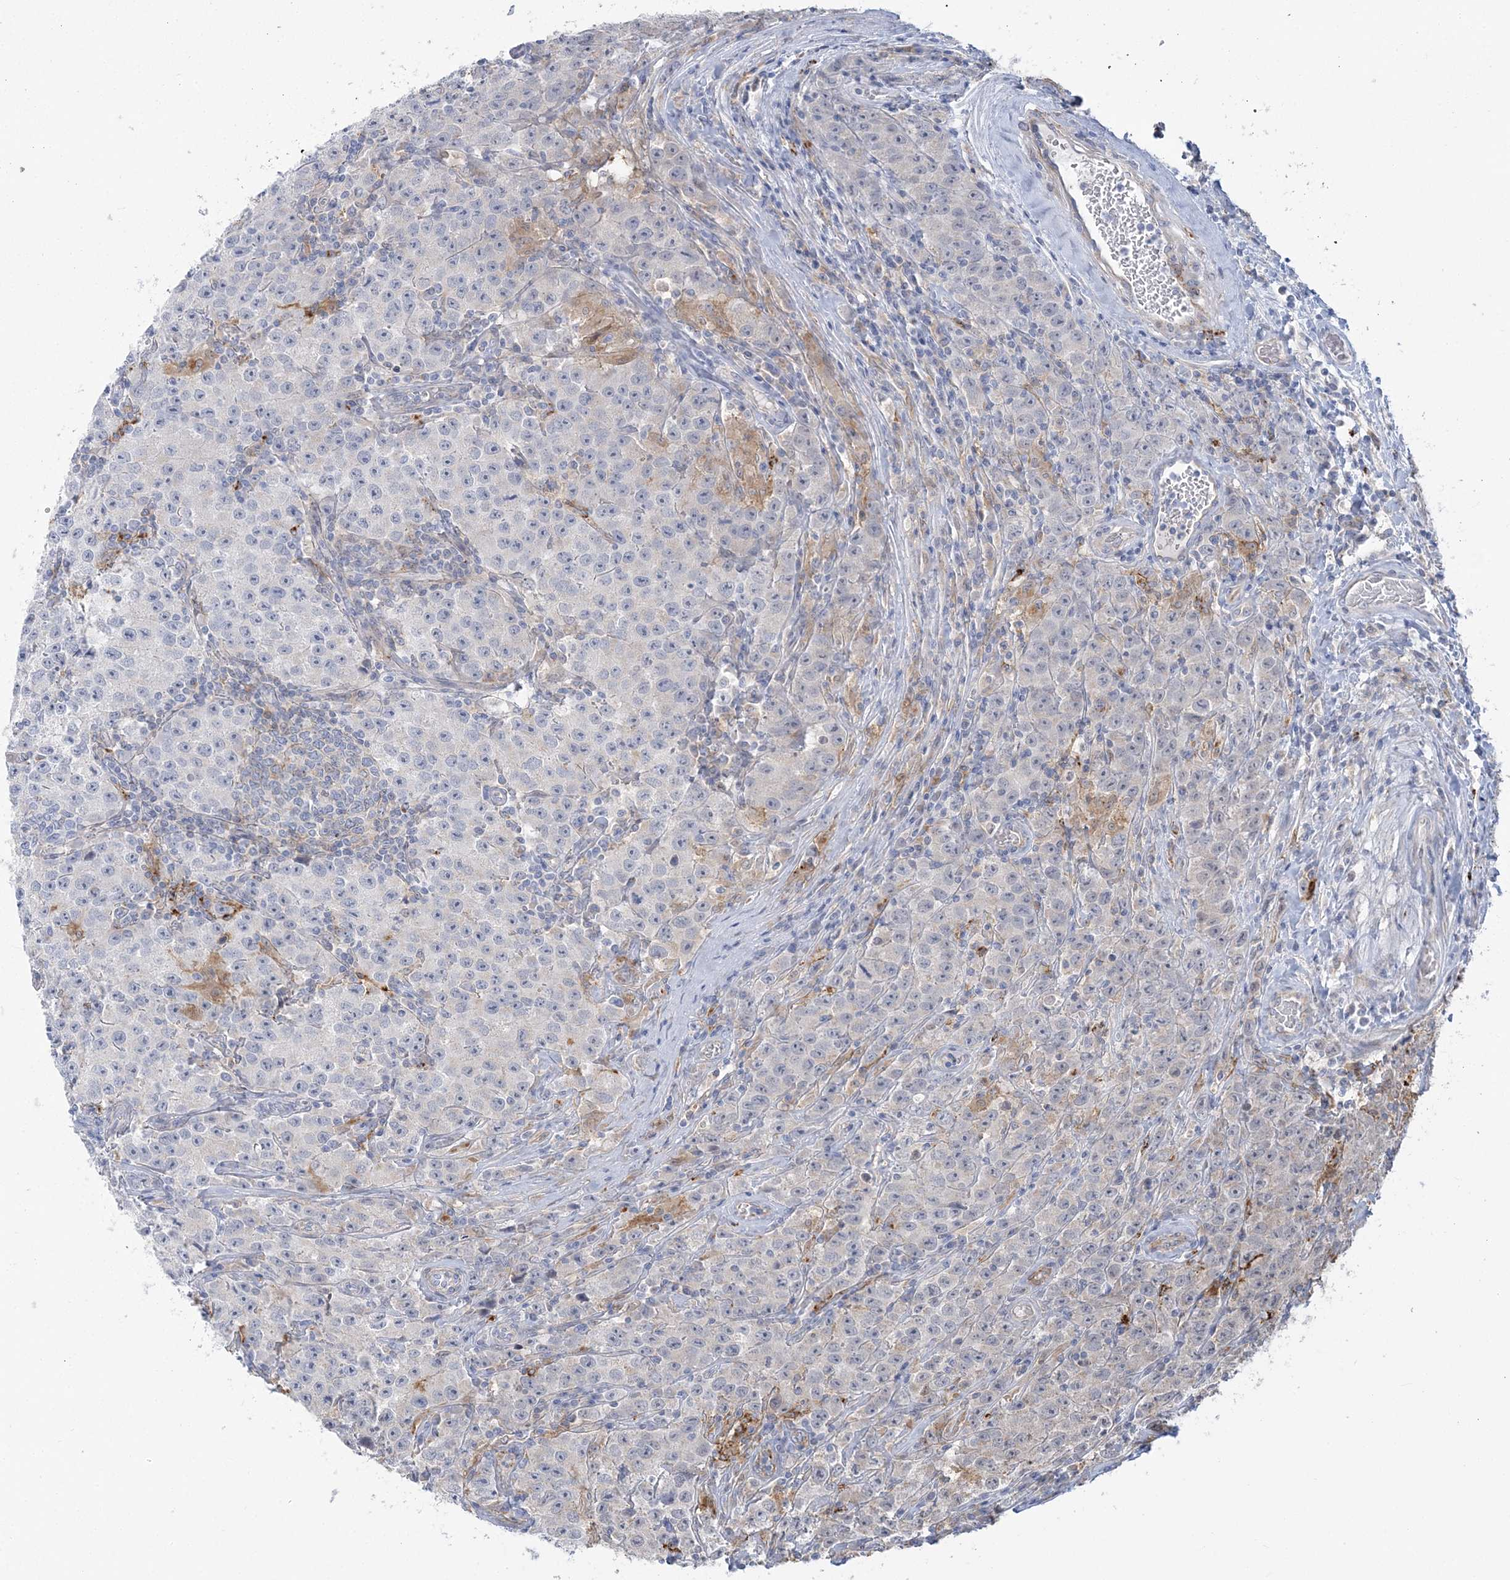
{"staining": {"intensity": "negative", "quantity": "none", "location": "none"}, "tissue": "testis cancer", "cell_type": "Tumor cells", "image_type": "cancer", "snomed": [{"axis": "morphology", "description": "Seminoma, NOS"}, {"axis": "morphology", "description": "Carcinoma, Embryonal, NOS"}, {"axis": "topography", "description": "Testis"}], "caption": "Testis cancer (embryonal carcinoma) was stained to show a protein in brown. There is no significant positivity in tumor cells.", "gene": "HAAO", "patient": {"sex": "male", "age": 43}}